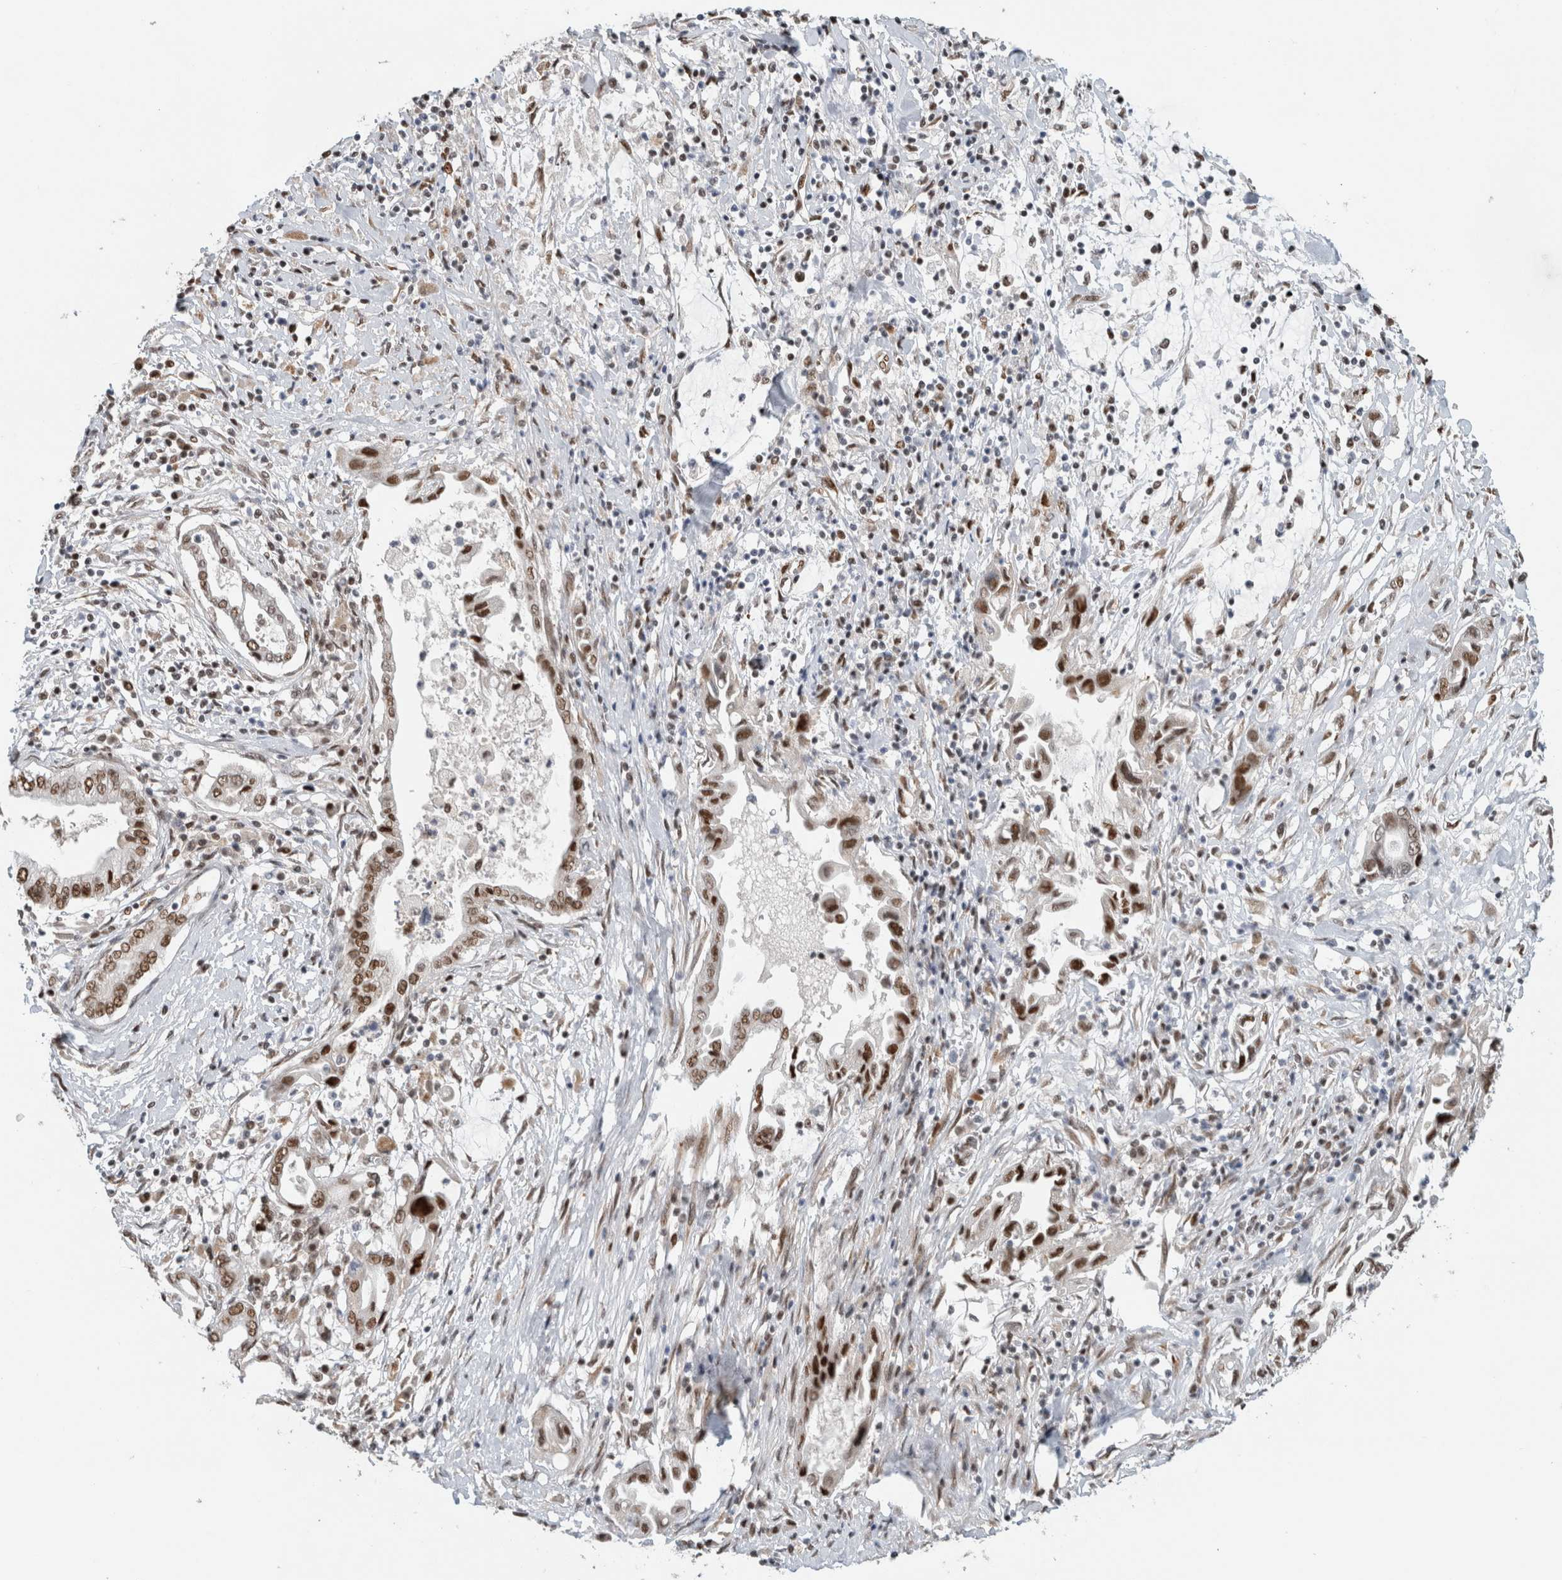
{"staining": {"intensity": "strong", "quantity": ">75%", "location": "nuclear"}, "tissue": "pancreatic cancer", "cell_type": "Tumor cells", "image_type": "cancer", "snomed": [{"axis": "morphology", "description": "Adenocarcinoma, NOS"}, {"axis": "topography", "description": "Pancreas"}], "caption": "Pancreatic adenocarcinoma stained with IHC demonstrates strong nuclear staining in approximately >75% of tumor cells.", "gene": "HNRNPR", "patient": {"sex": "female", "age": 57}}